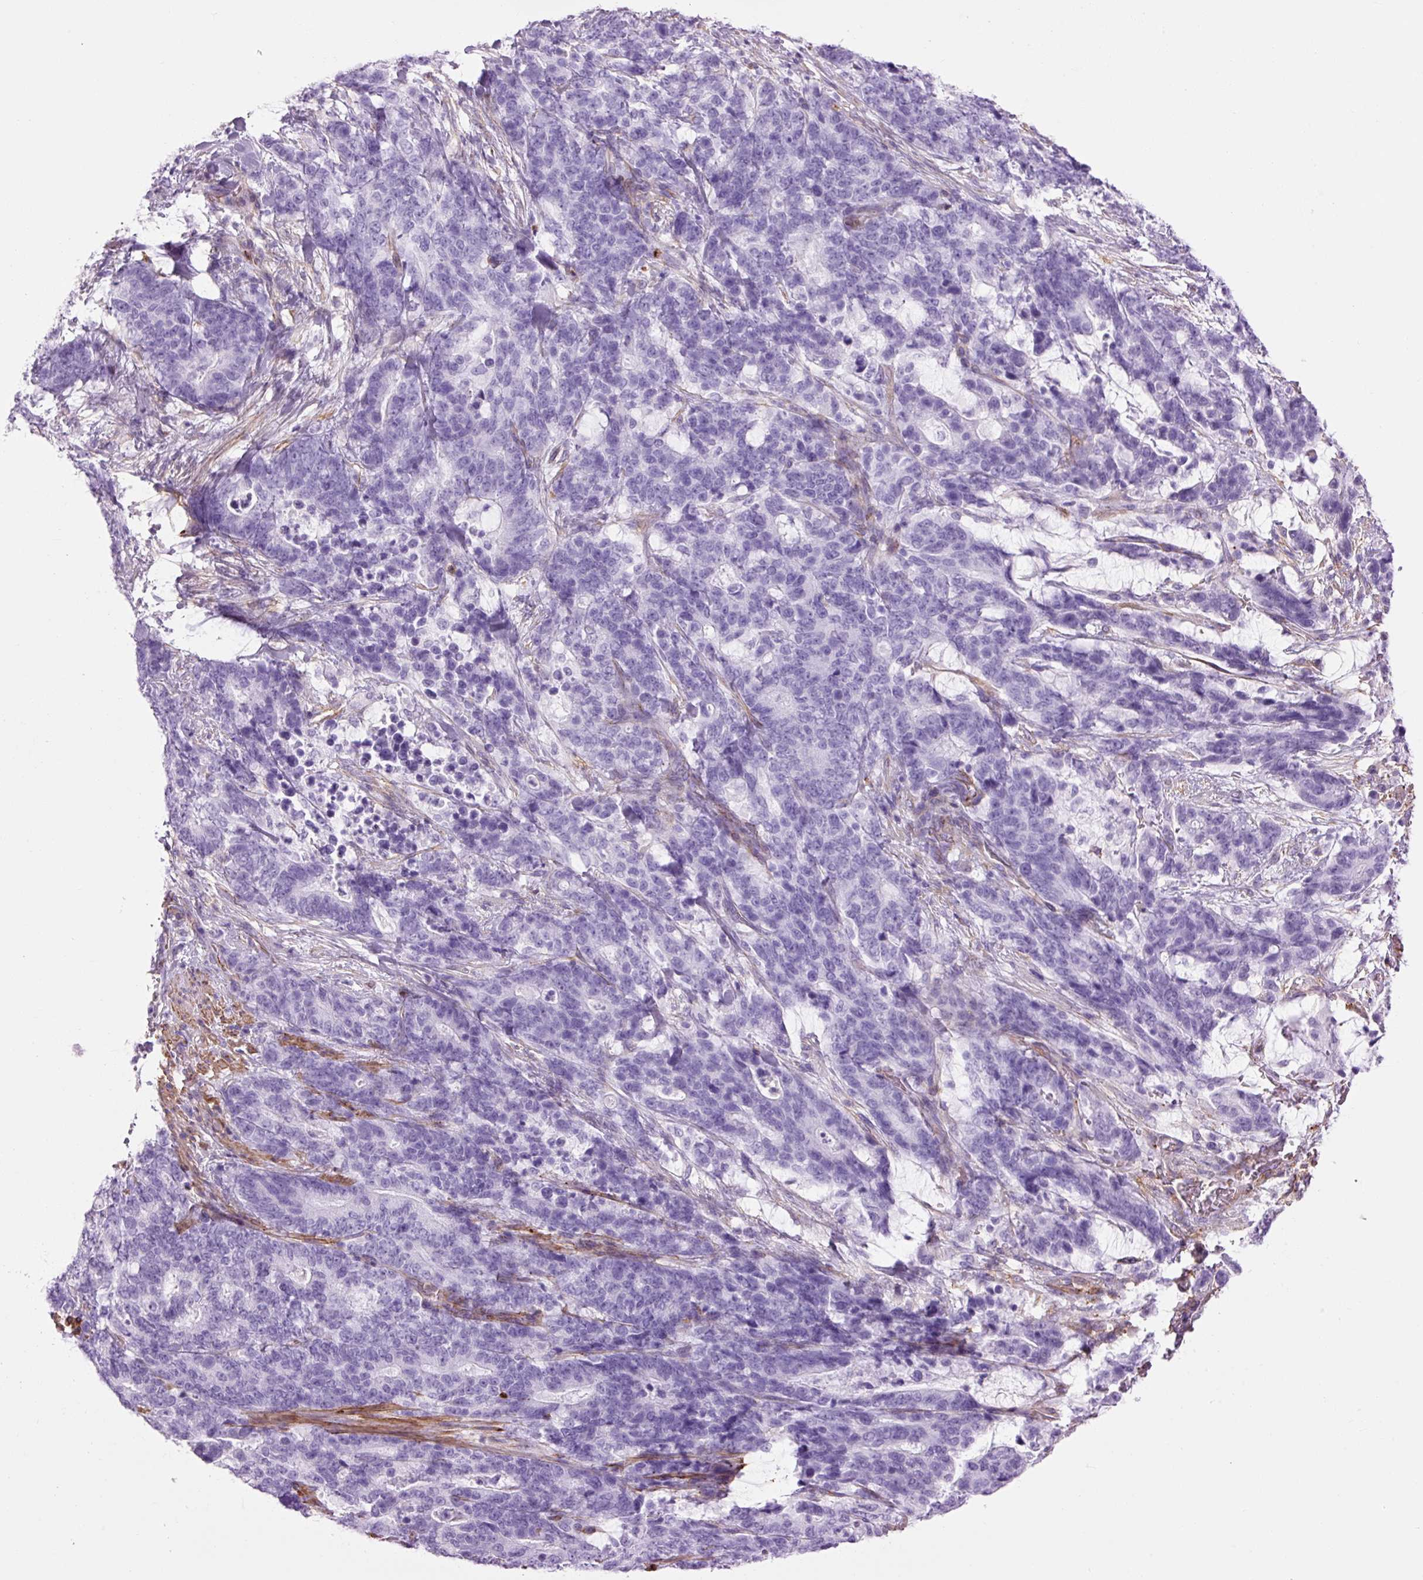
{"staining": {"intensity": "negative", "quantity": "none", "location": "none"}, "tissue": "stomach cancer", "cell_type": "Tumor cells", "image_type": "cancer", "snomed": [{"axis": "morphology", "description": "Normal tissue, NOS"}, {"axis": "morphology", "description": "Adenocarcinoma, NOS"}, {"axis": "topography", "description": "Stomach"}], "caption": "A high-resolution histopathology image shows IHC staining of stomach adenocarcinoma, which exhibits no significant expression in tumor cells. (Brightfield microscopy of DAB (3,3'-diaminobenzidine) immunohistochemistry (IHC) at high magnification).", "gene": "CAV1", "patient": {"sex": "female", "age": 64}}